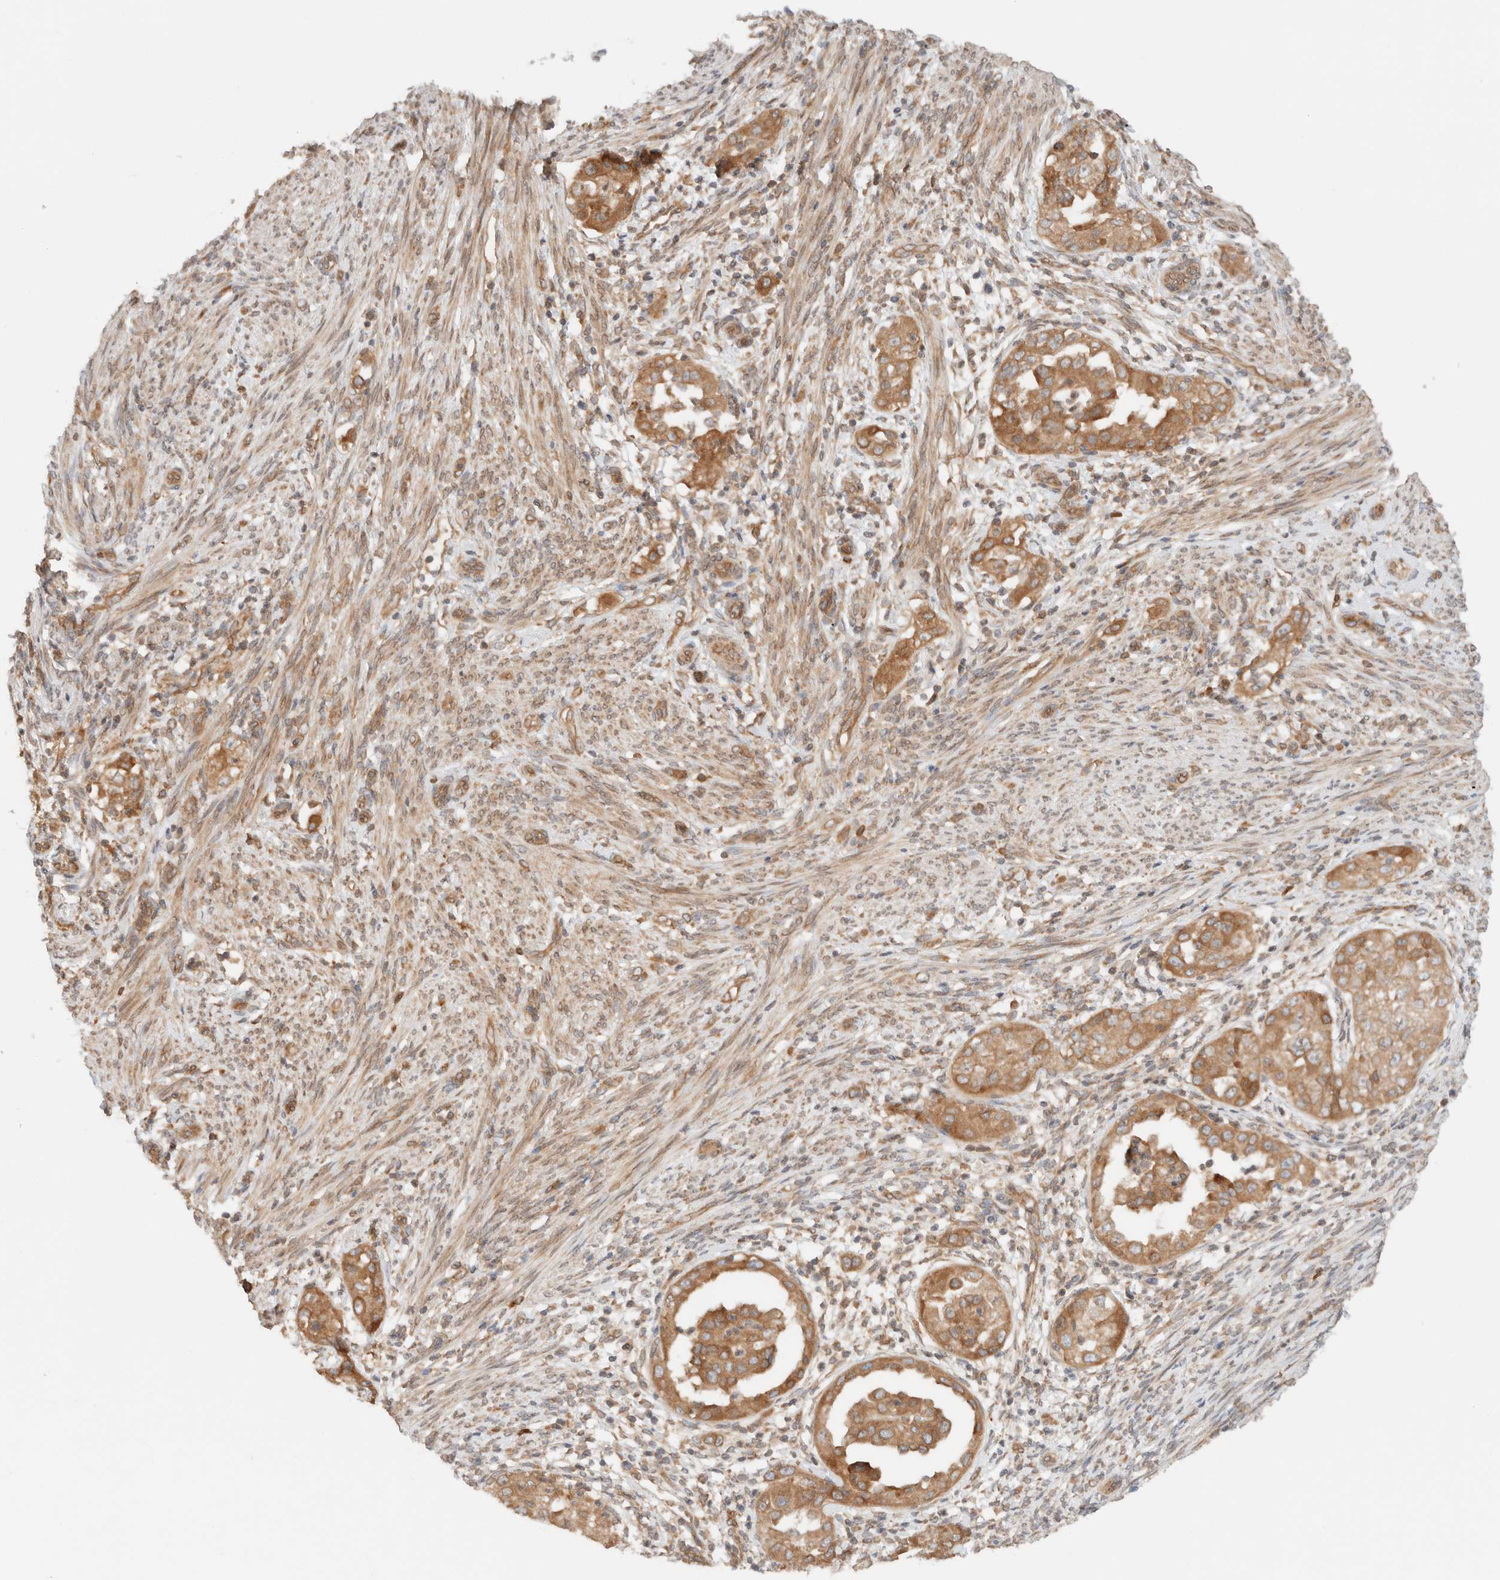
{"staining": {"intensity": "moderate", "quantity": ">75%", "location": "cytoplasmic/membranous"}, "tissue": "endometrial cancer", "cell_type": "Tumor cells", "image_type": "cancer", "snomed": [{"axis": "morphology", "description": "Adenocarcinoma, NOS"}, {"axis": "topography", "description": "Endometrium"}], "caption": "IHC of endometrial cancer (adenocarcinoma) exhibits medium levels of moderate cytoplasmic/membranous positivity in approximately >75% of tumor cells.", "gene": "ARFGEF2", "patient": {"sex": "female", "age": 85}}